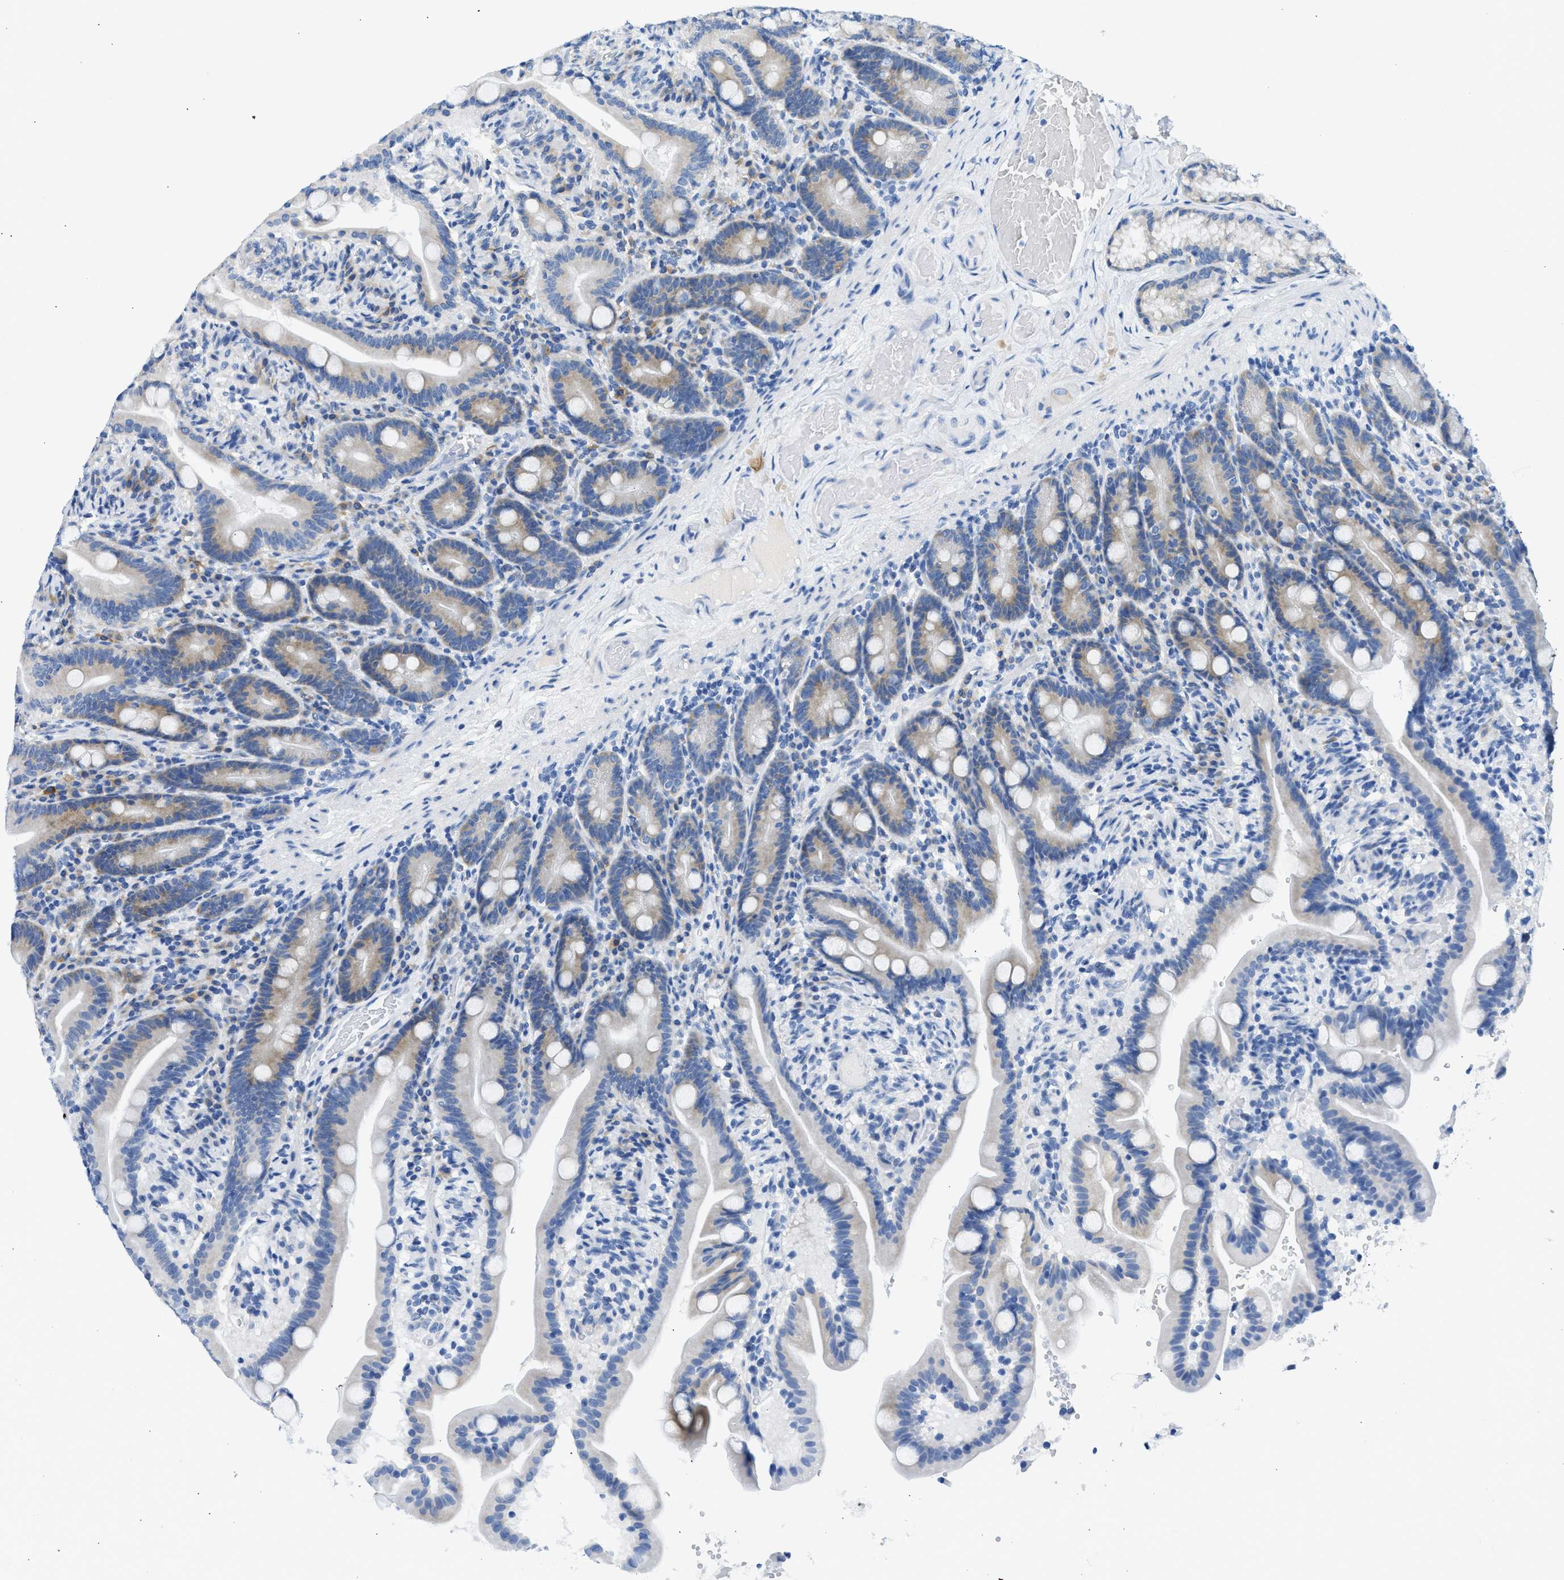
{"staining": {"intensity": "moderate", "quantity": "25%-75%", "location": "cytoplasmic/membranous"}, "tissue": "duodenum", "cell_type": "Glandular cells", "image_type": "normal", "snomed": [{"axis": "morphology", "description": "Normal tissue, NOS"}, {"axis": "topography", "description": "Duodenum"}], "caption": "Moderate cytoplasmic/membranous staining for a protein is appreciated in approximately 25%-75% of glandular cells of normal duodenum using immunohistochemistry.", "gene": "CAMKK2", "patient": {"sex": "male", "age": 54}}